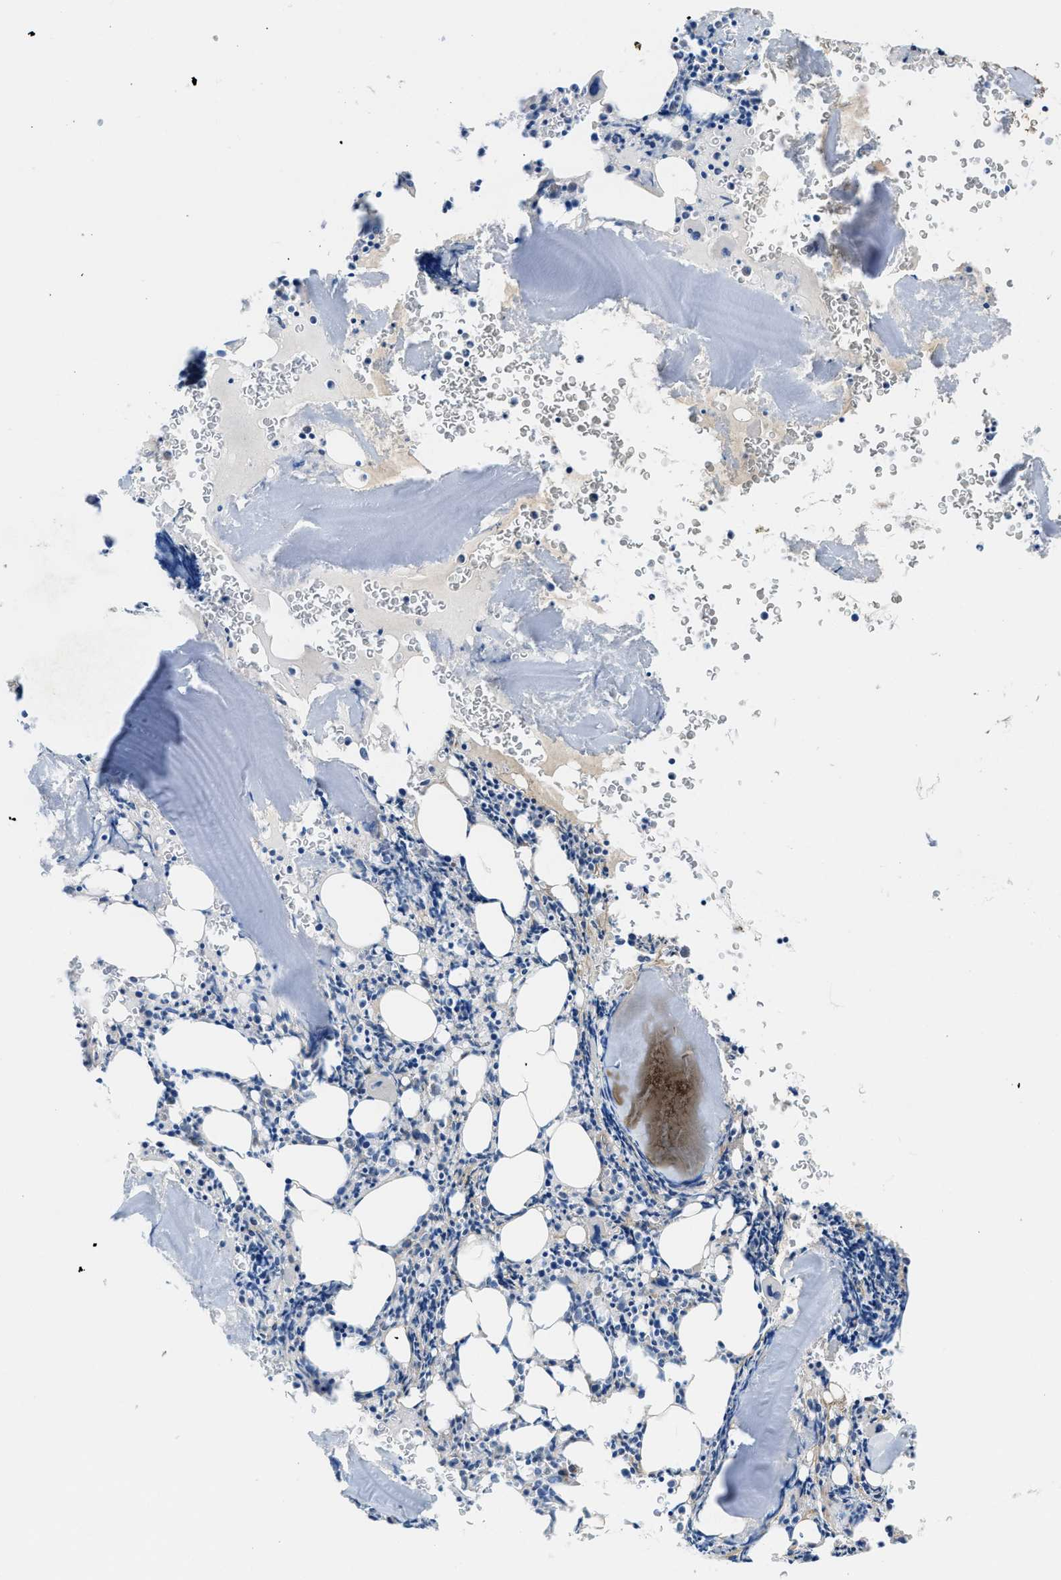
{"staining": {"intensity": "negative", "quantity": "none", "location": "none"}, "tissue": "bone marrow", "cell_type": "Hematopoietic cells", "image_type": "normal", "snomed": [{"axis": "morphology", "description": "Normal tissue, NOS"}, {"axis": "morphology", "description": "Inflammation, NOS"}, {"axis": "topography", "description": "Bone marrow"}], "caption": "Hematopoietic cells show no significant protein expression in unremarkable bone marrow. Brightfield microscopy of IHC stained with DAB (brown) and hematoxylin (blue), captured at high magnification.", "gene": "STK33", "patient": {"sex": "male", "age": 37}}